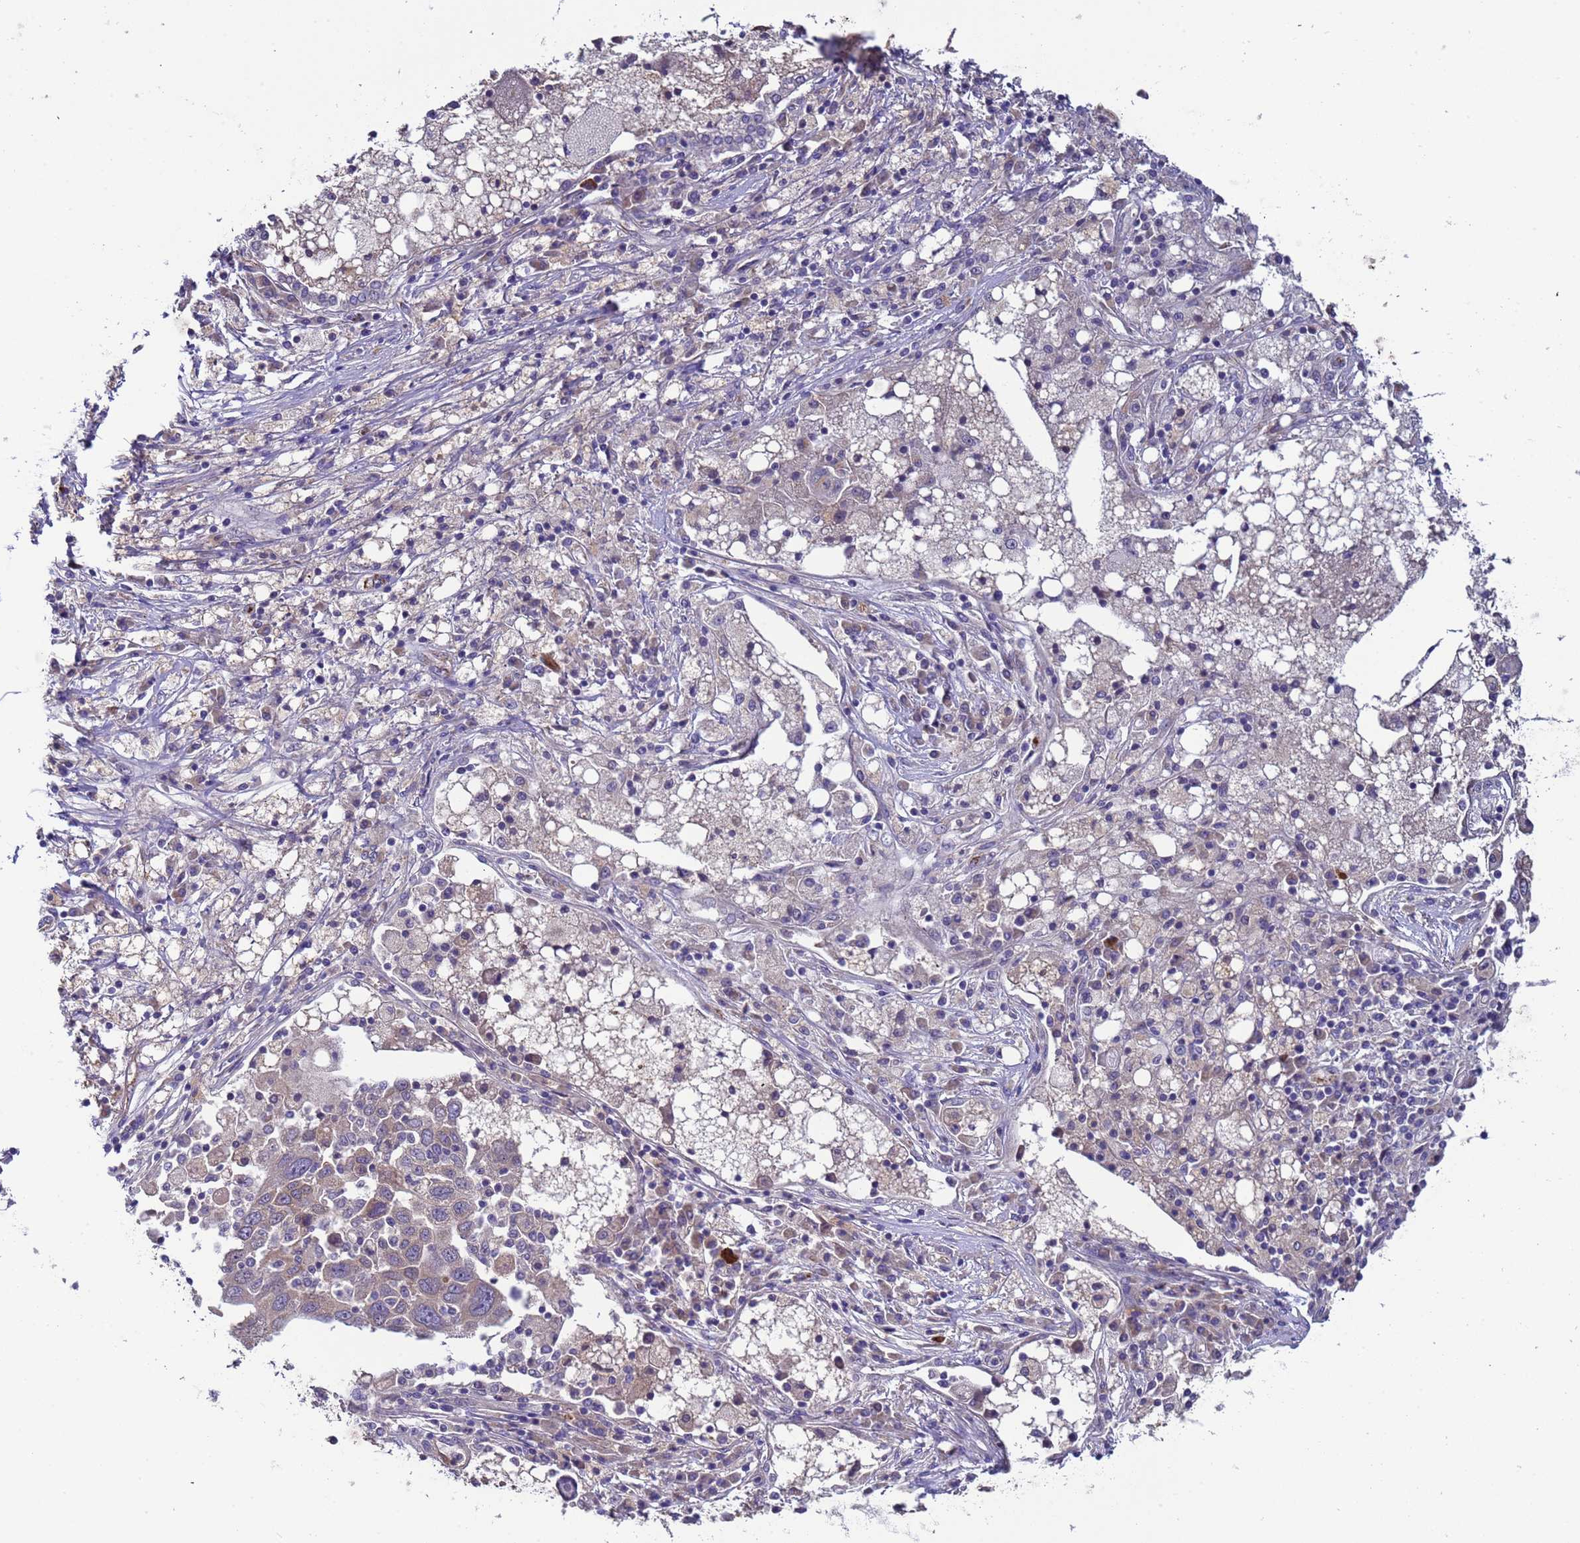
{"staining": {"intensity": "weak", "quantity": "25%-75%", "location": "cytoplasmic/membranous"}, "tissue": "lung cancer", "cell_type": "Tumor cells", "image_type": "cancer", "snomed": [{"axis": "morphology", "description": "Squamous cell carcinoma, NOS"}, {"axis": "topography", "description": "Lung"}], "caption": "The image displays staining of lung cancer, revealing weak cytoplasmic/membranous protein expression (brown color) within tumor cells.", "gene": "ZNF248", "patient": {"sex": "male", "age": 65}}